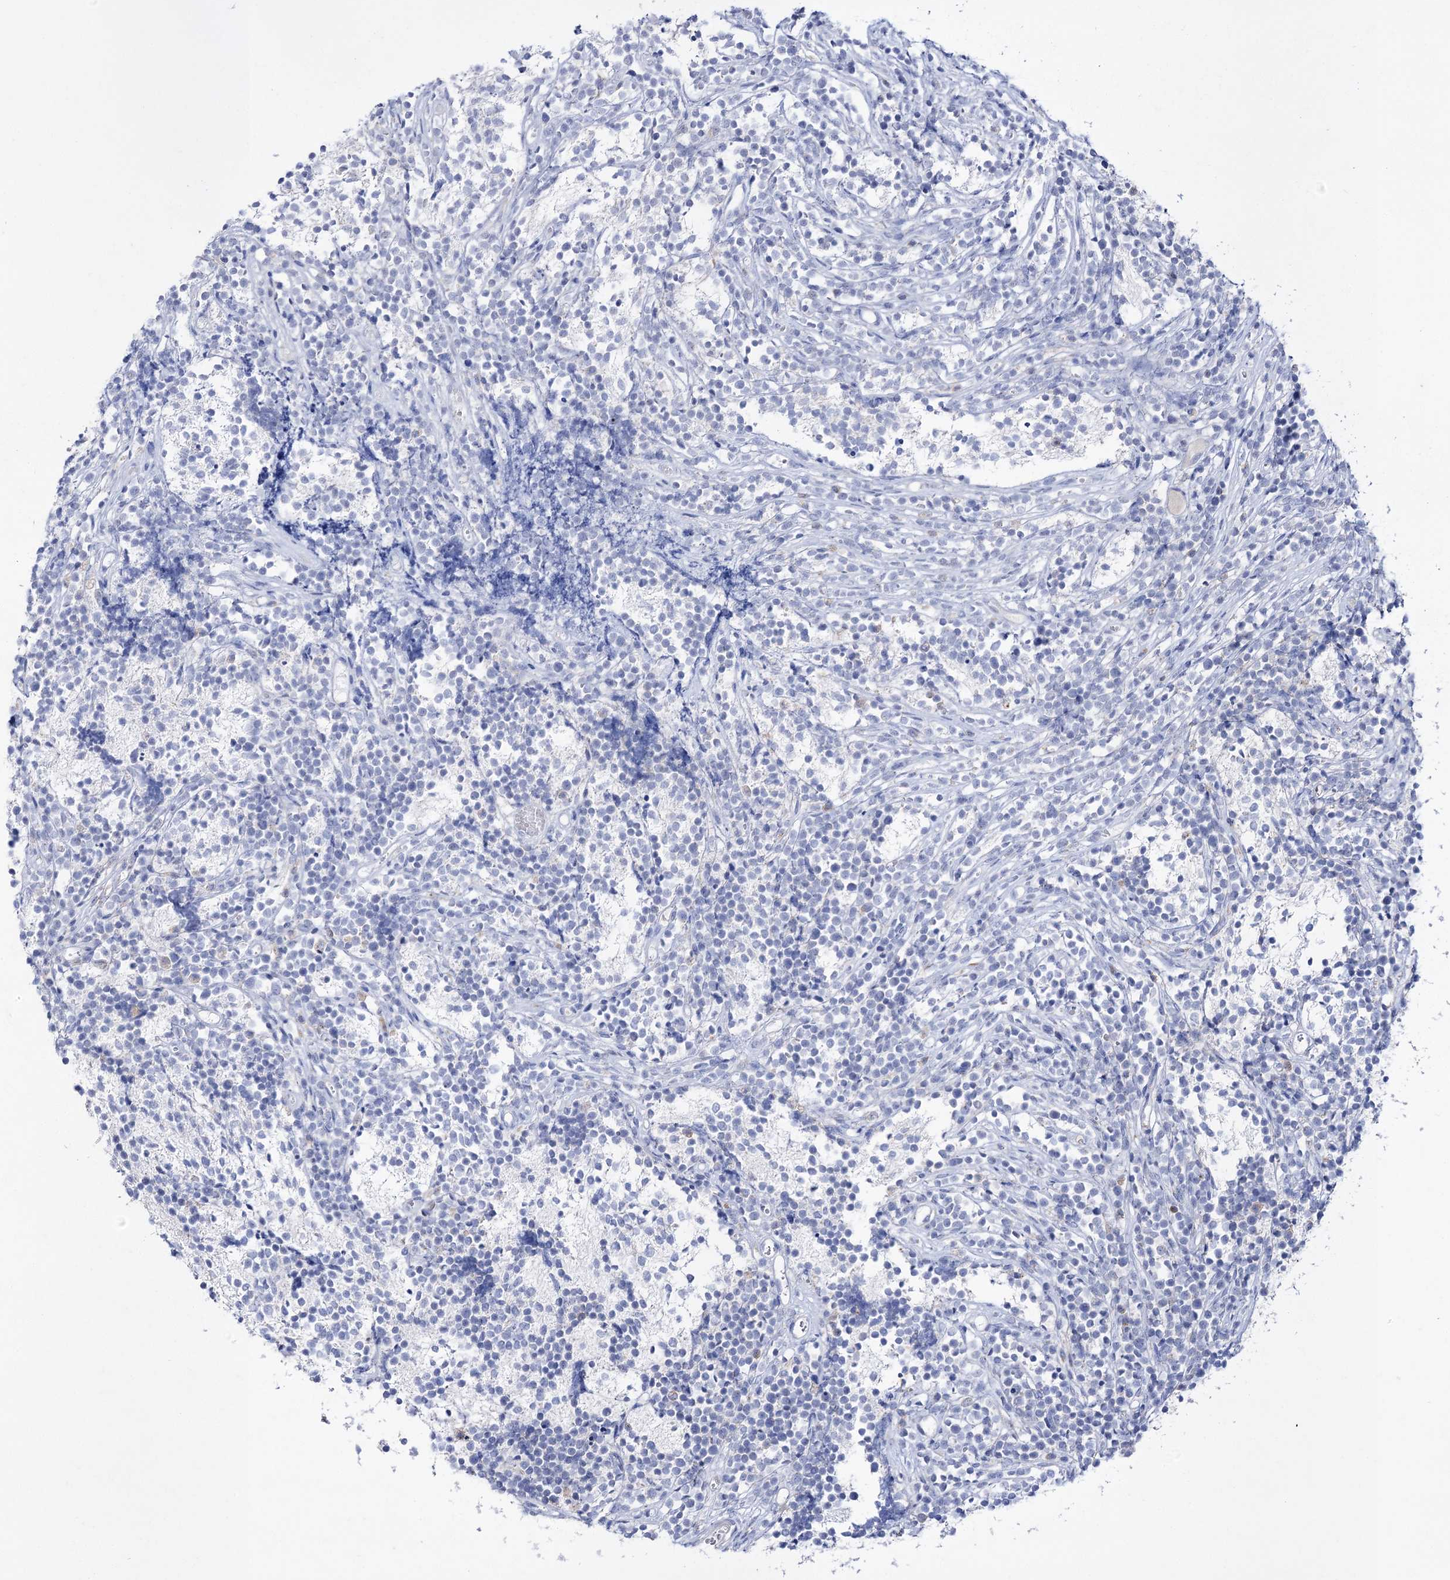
{"staining": {"intensity": "negative", "quantity": "none", "location": "none"}, "tissue": "glioma", "cell_type": "Tumor cells", "image_type": "cancer", "snomed": [{"axis": "morphology", "description": "Glioma, malignant, Low grade"}, {"axis": "topography", "description": "Brain"}], "caption": "An image of glioma stained for a protein reveals no brown staining in tumor cells.", "gene": "NAGLU", "patient": {"sex": "female", "age": 1}}